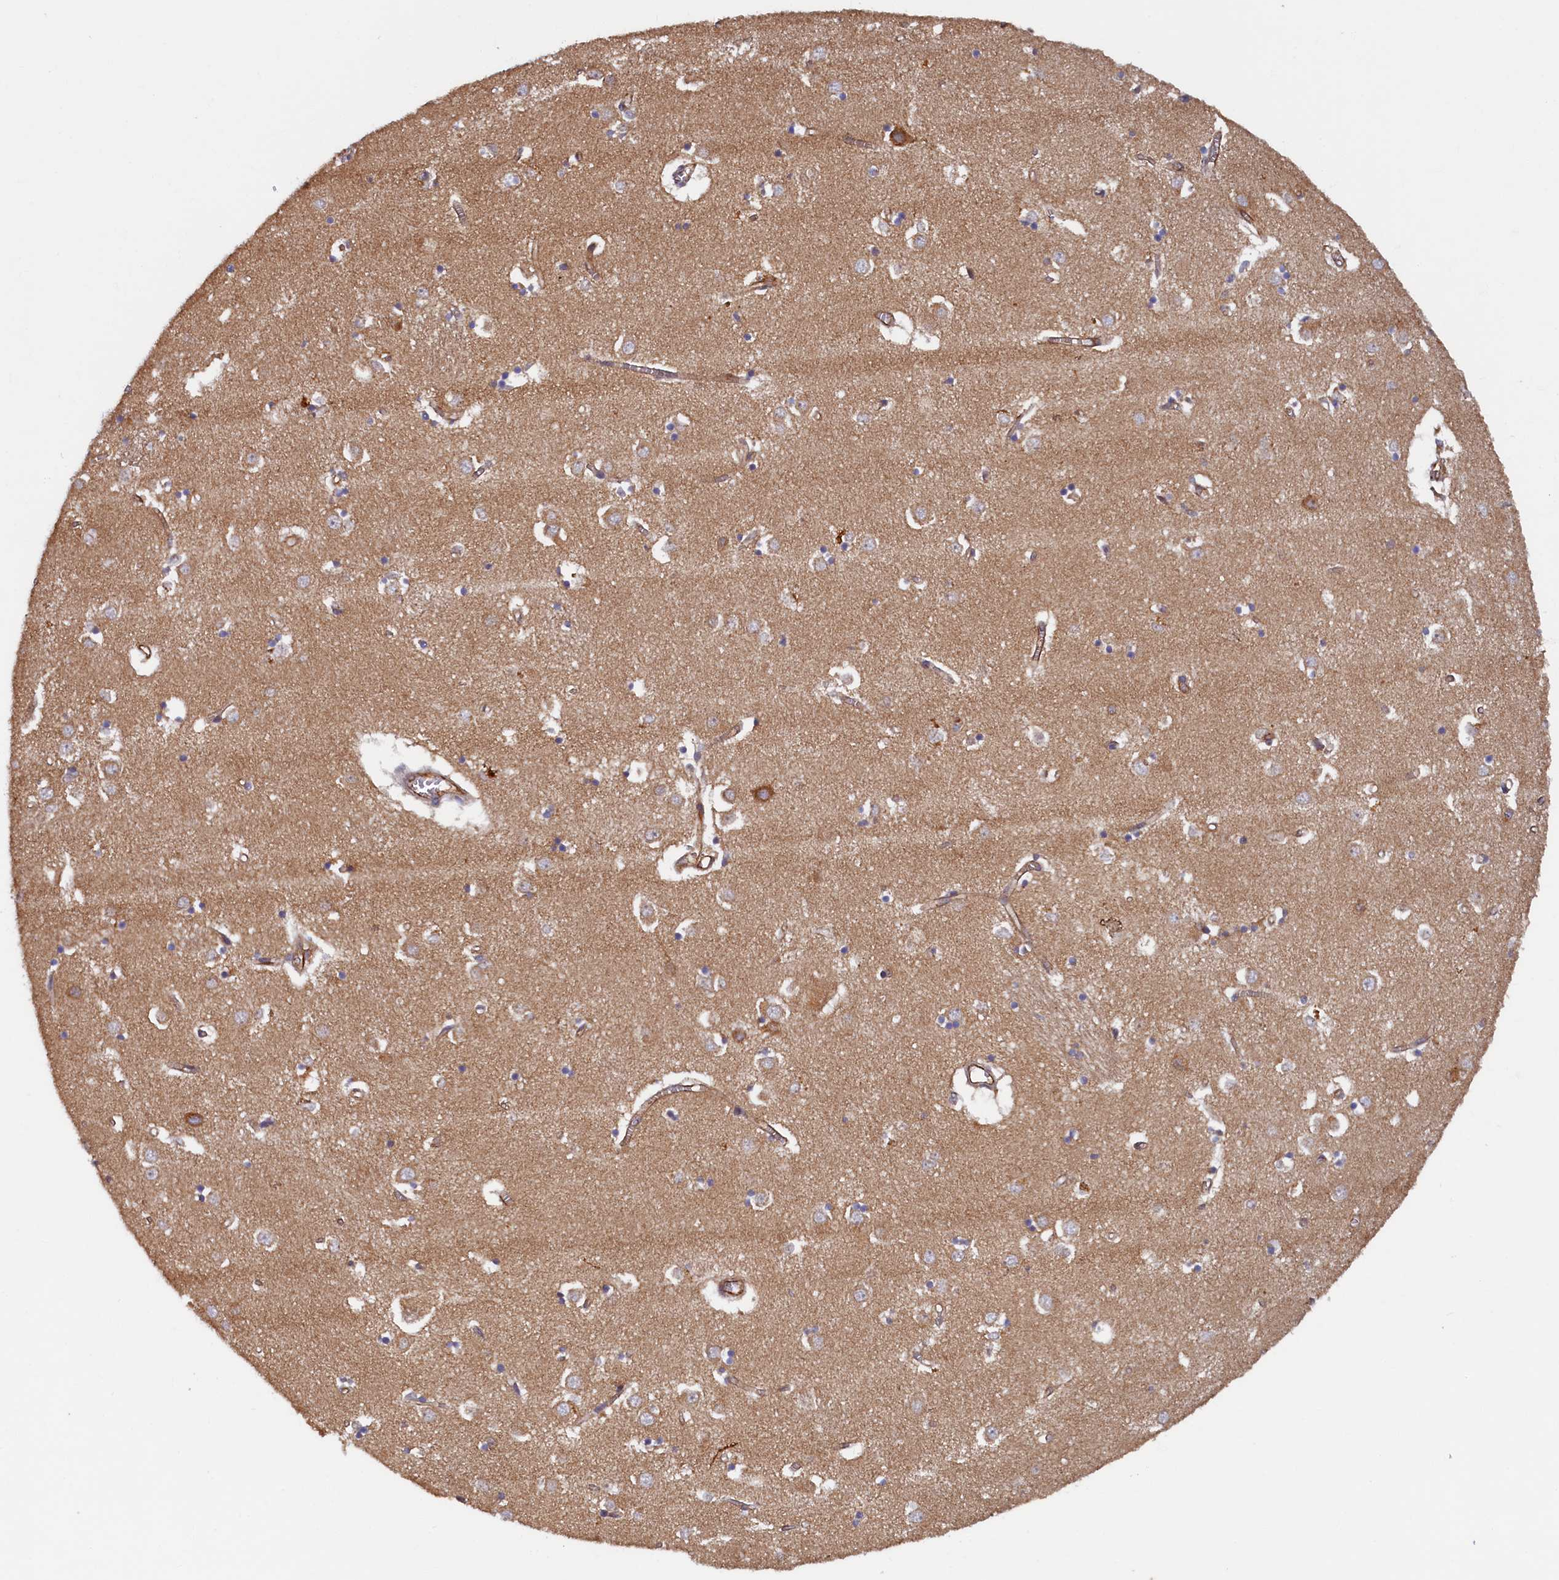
{"staining": {"intensity": "moderate", "quantity": "25%-75%", "location": "cytoplasmic/membranous"}, "tissue": "caudate", "cell_type": "Glial cells", "image_type": "normal", "snomed": [{"axis": "morphology", "description": "Normal tissue, NOS"}, {"axis": "topography", "description": "Lateral ventricle wall"}], "caption": "IHC staining of unremarkable caudate, which exhibits medium levels of moderate cytoplasmic/membranous staining in about 25%-75% of glial cells indicating moderate cytoplasmic/membranous protein staining. The staining was performed using DAB (3,3'-diaminobenzidine) (brown) for protein detection and nuclei were counterstained in hematoxylin (blue).", "gene": "STX12", "patient": {"sex": "male", "age": 70}}